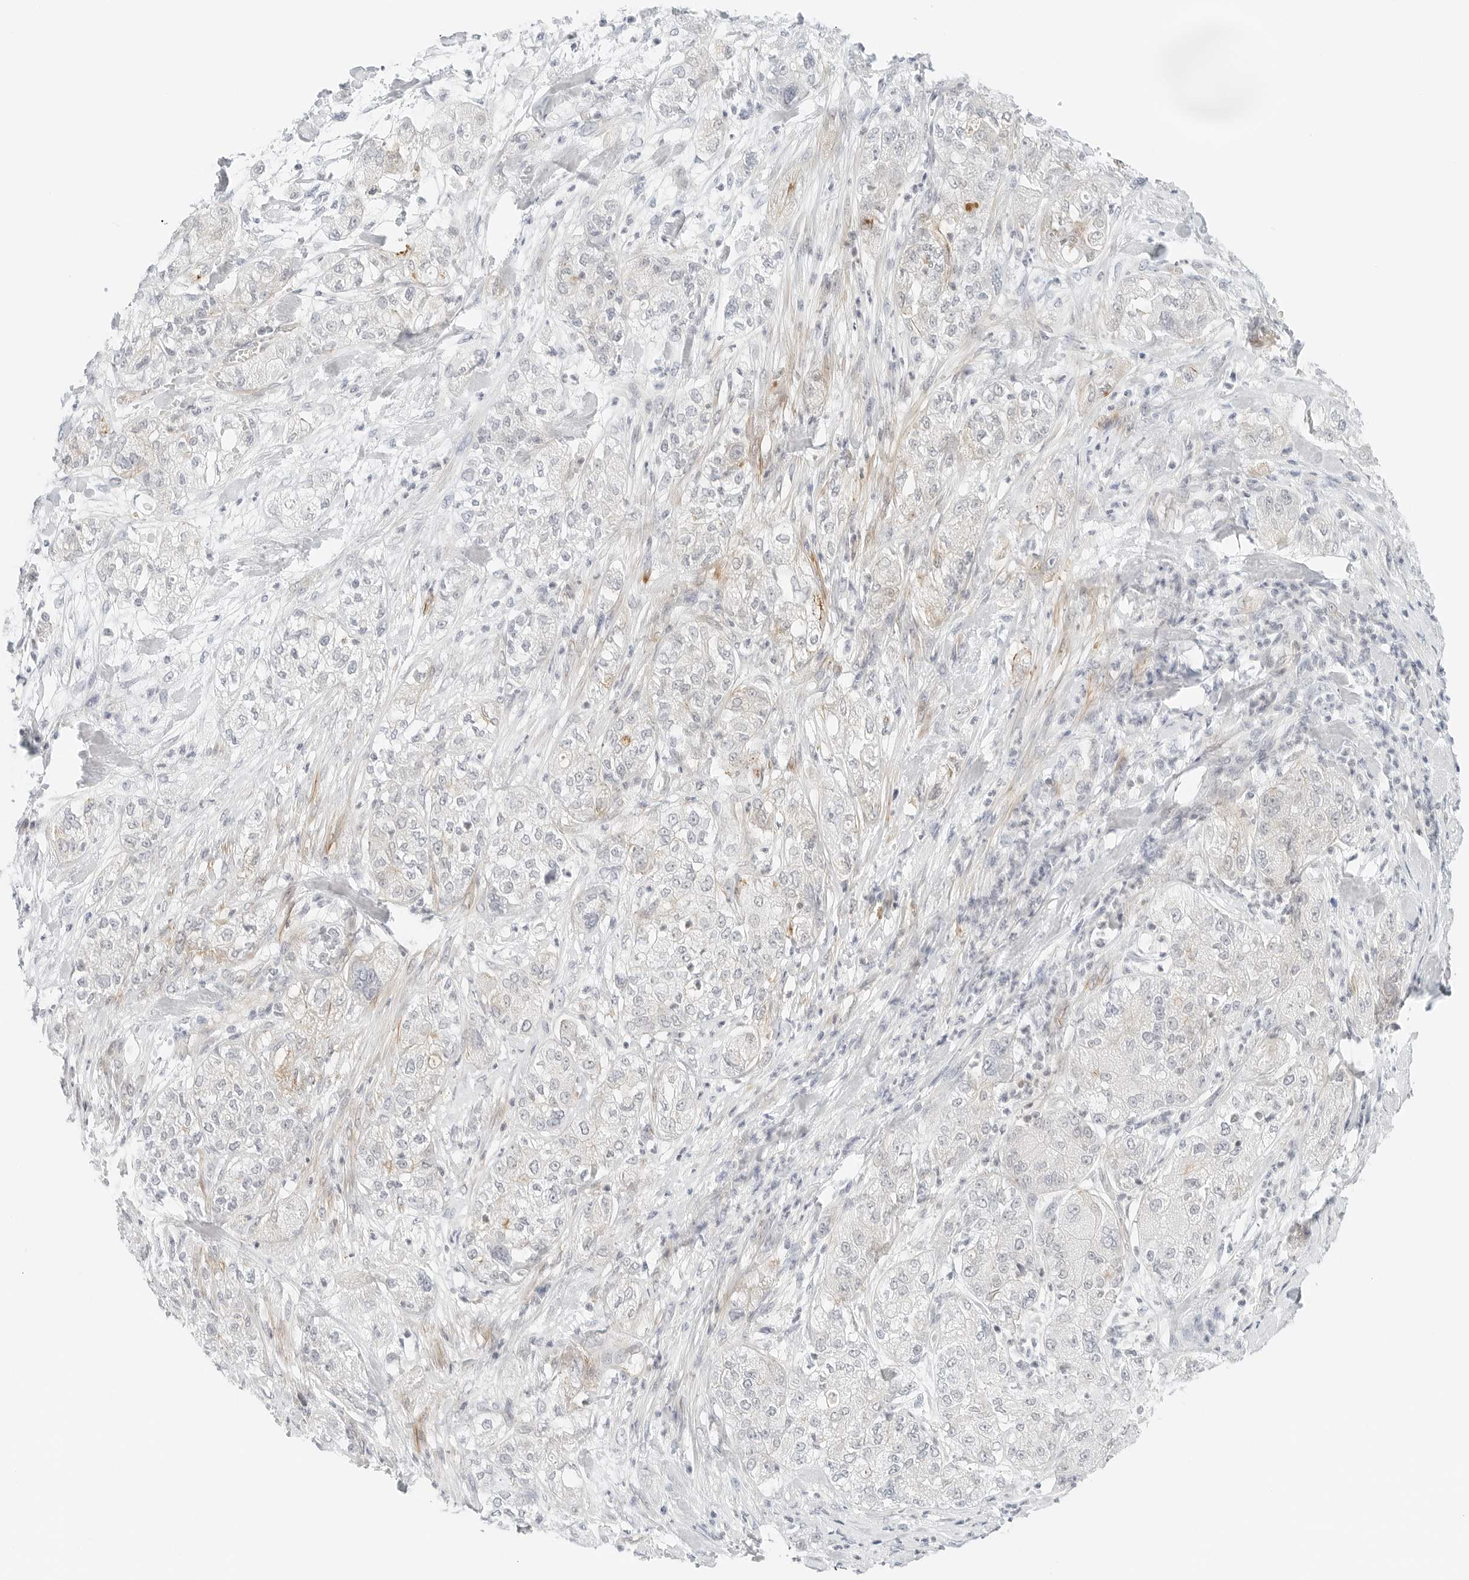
{"staining": {"intensity": "negative", "quantity": "none", "location": "none"}, "tissue": "pancreatic cancer", "cell_type": "Tumor cells", "image_type": "cancer", "snomed": [{"axis": "morphology", "description": "Adenocarcinoma, NOS"}, {"axis": "topography", "description": "Pancreas"}], "caption": "A high-resolution histopathology image shows immunohistochemistry staining of pancreatic cancer, which displays no significant staining in tumor cells.", "gene": "IQCC", "patient": {"sex": "female", "age": 78}}